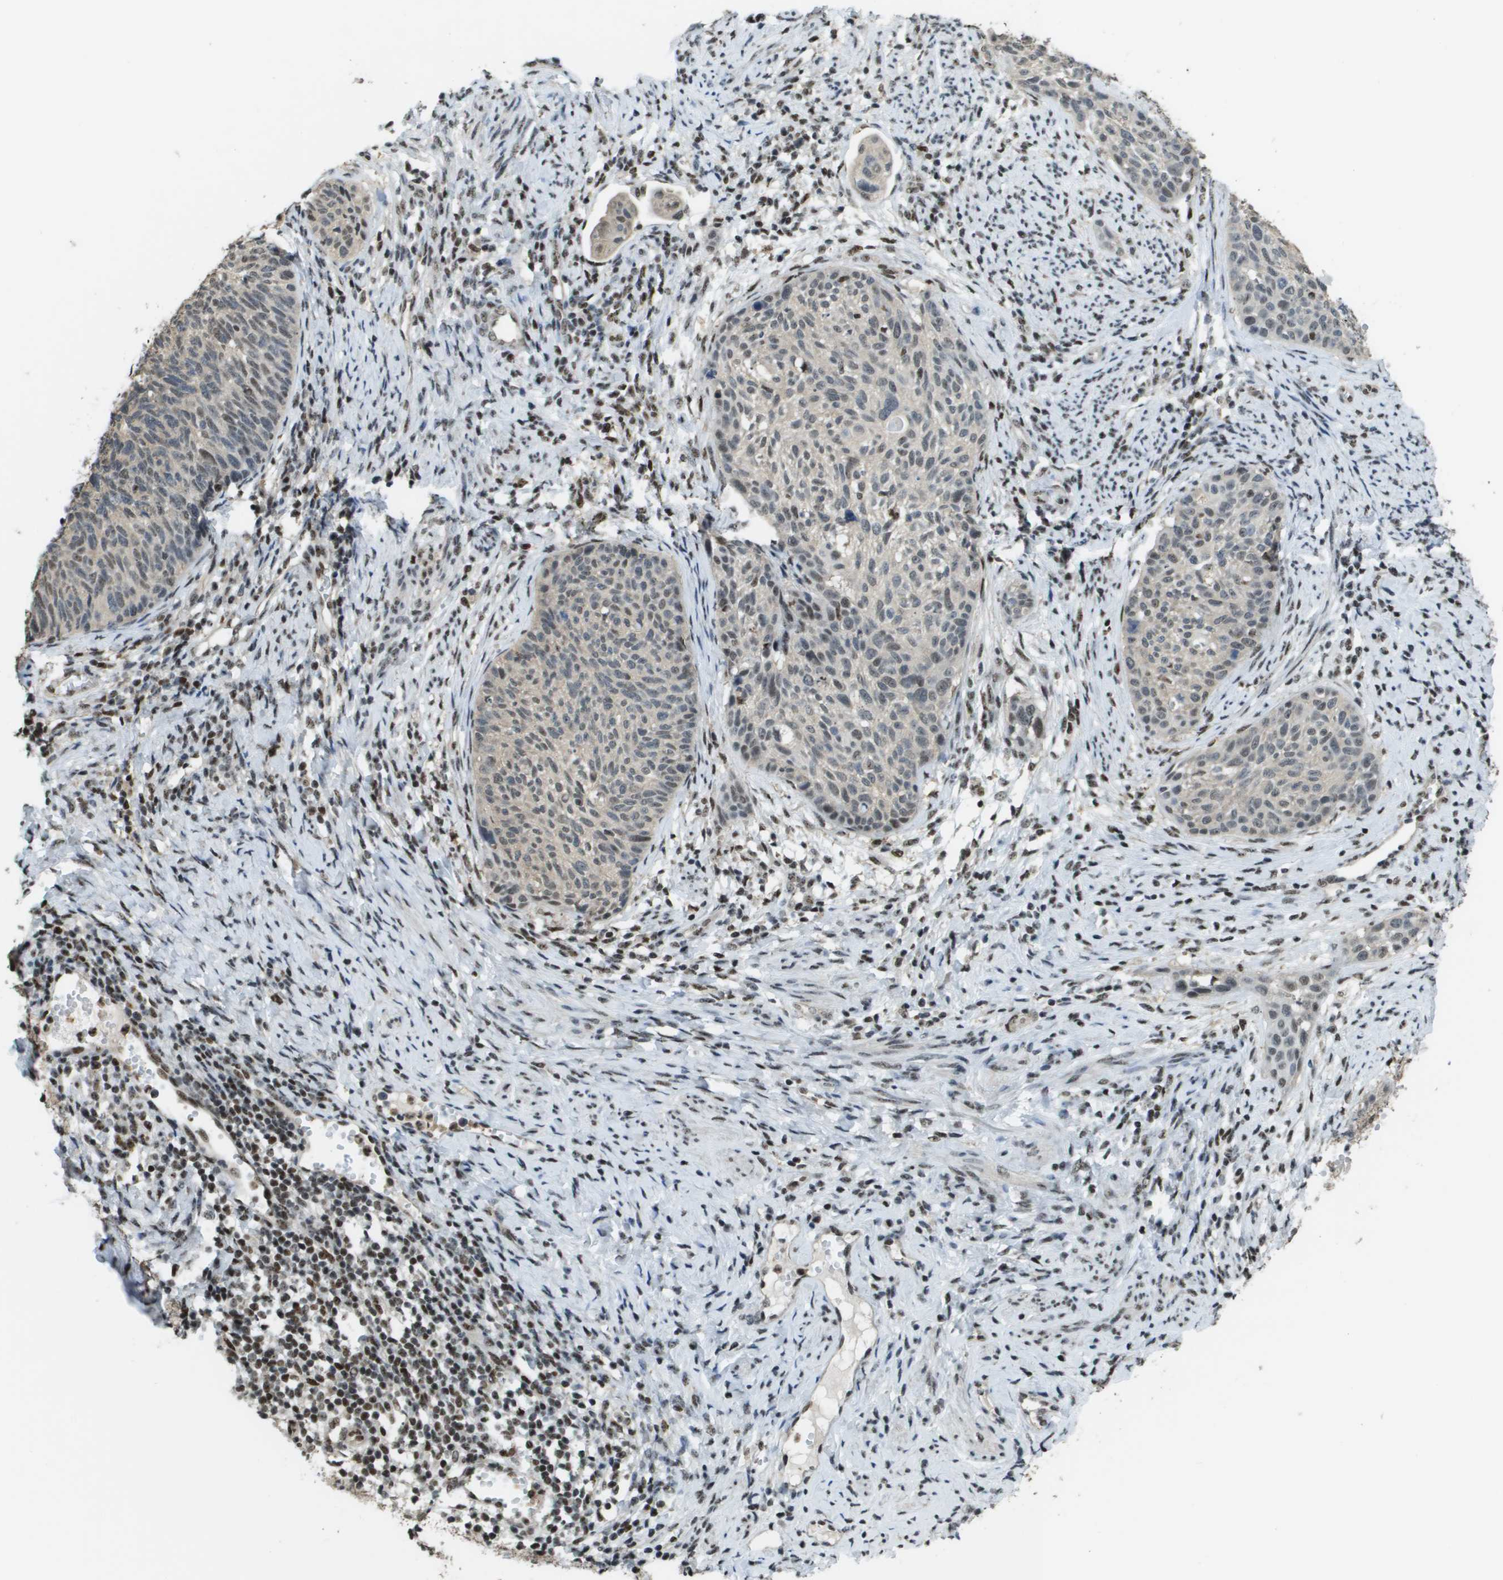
{"staining": {"intensity": "weak", "quantity": "25%-75%", "location": "nuclear"}, "tissue": "cervical cancer", "cell_type": "Tumor cells", "image_type": "cancer", "snomed": [{"axis": "morphology", "description": "Squamous cell carcinoma, NOS"}, {"axis": "topography", "description": "Cervix"}], "caption": "Brown immunohistochemical staining in cervical cancer (squamous cell carcinoma) demonstrates weak nuclear staining in about 25%-75% of tumor cells. (DAB IHC, brown staining for protein, blue staining for nuclei).", "gene": "SP100", "patient": {"sex": "female", "age": 70}}